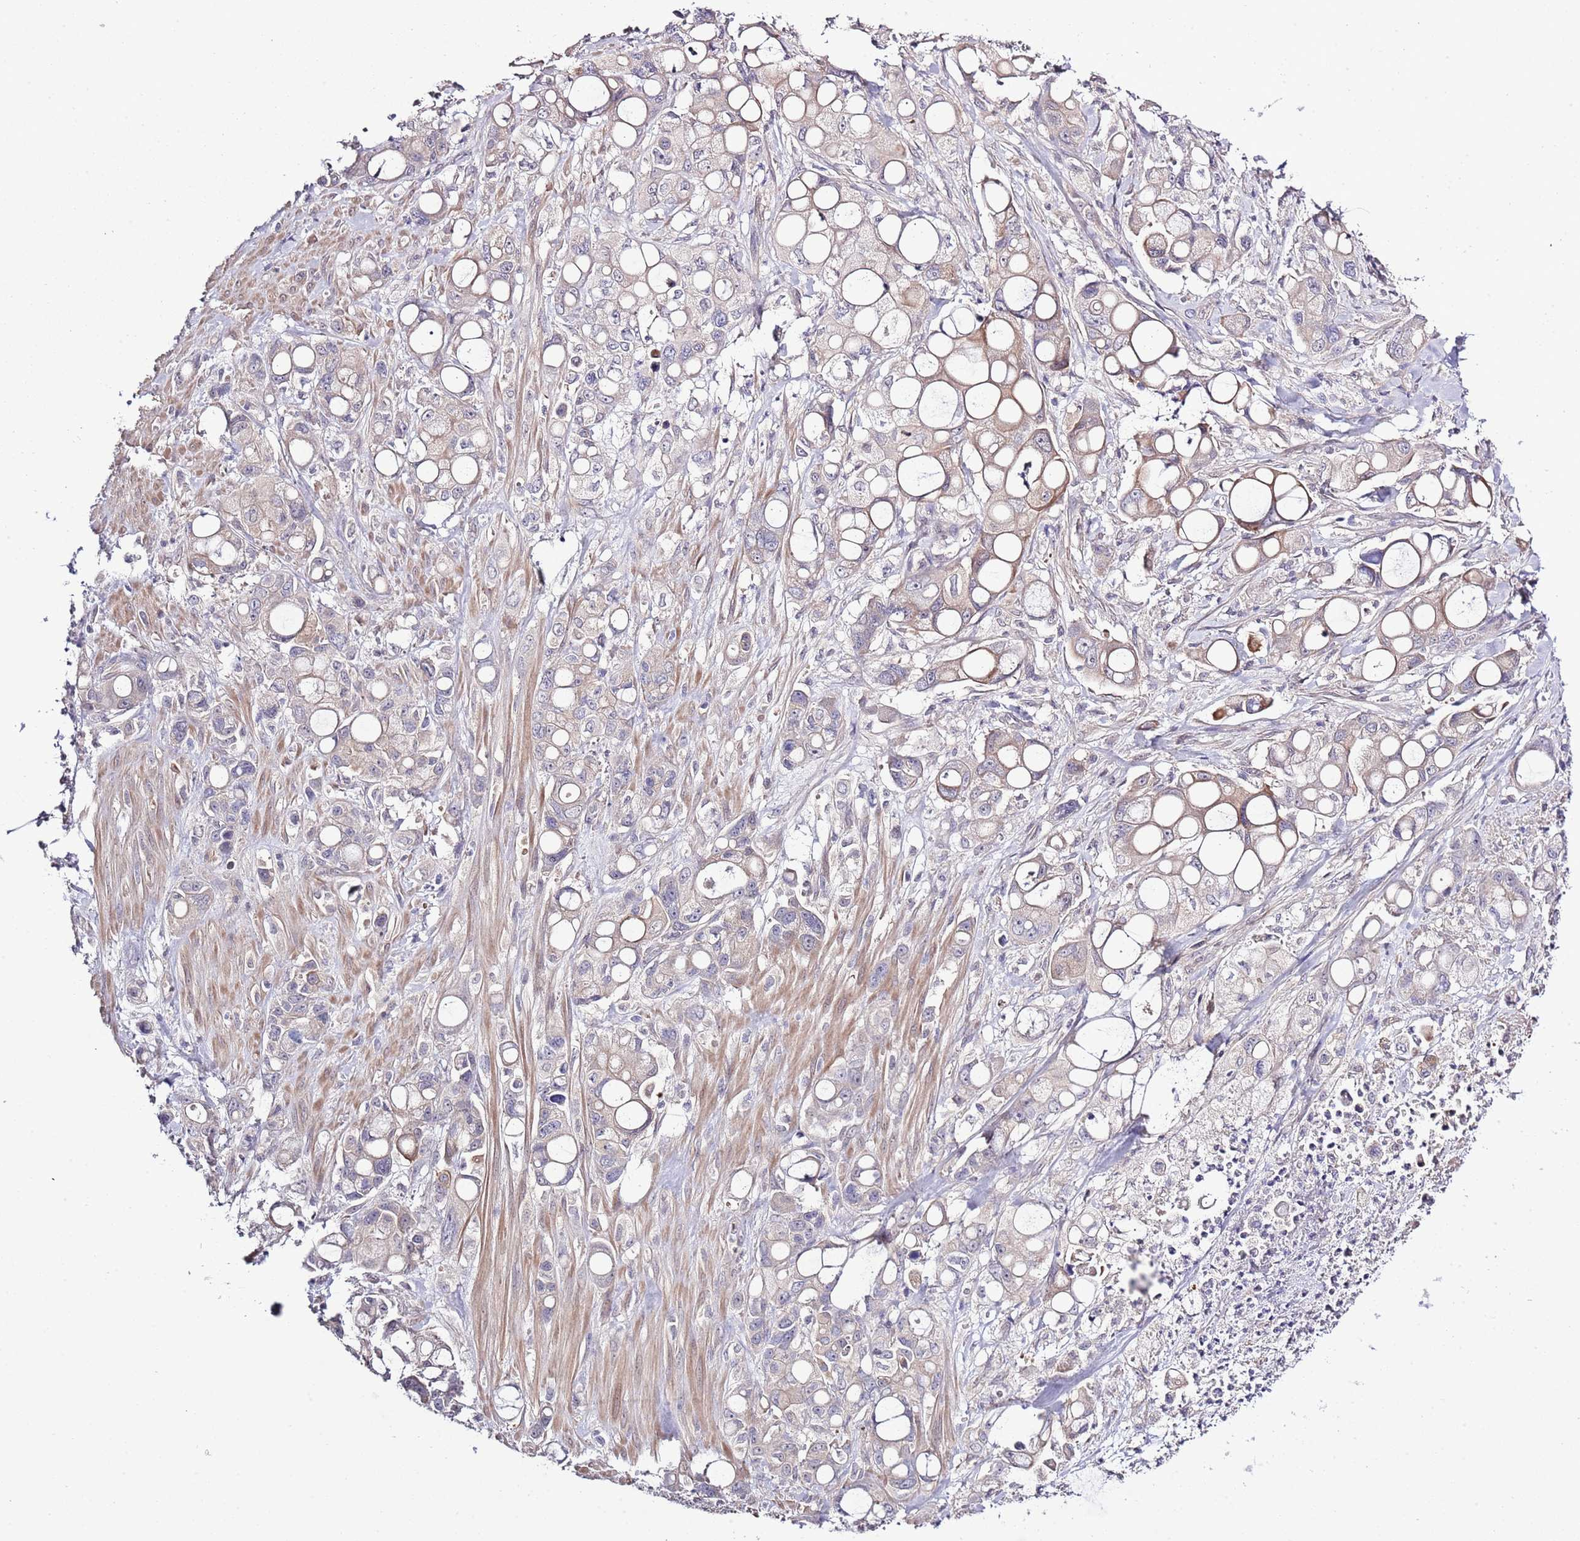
{"staining": {"intensity": "weak", "quantity": "25%-75%", "location": "cytoplasmic/membranous"}, "tissue": "pancreatic cancer", "cell_type": "Tumor cells", "image_type": "cancer", "snomed": [{"axis": "morphology", "description": "Adenocarcinoma, NOS"}, {"axis": "topography", "description": "Pancreas"}], "caption": "High-power microscopy captured an immunohistochemistry image of pancreatic cancer, revealing weak cytoplasmic/membranous staining in approximately 25%-75% of tumor cells.", "gene": "LIPJ", "patient": {"sex": "male", "age": 68}}